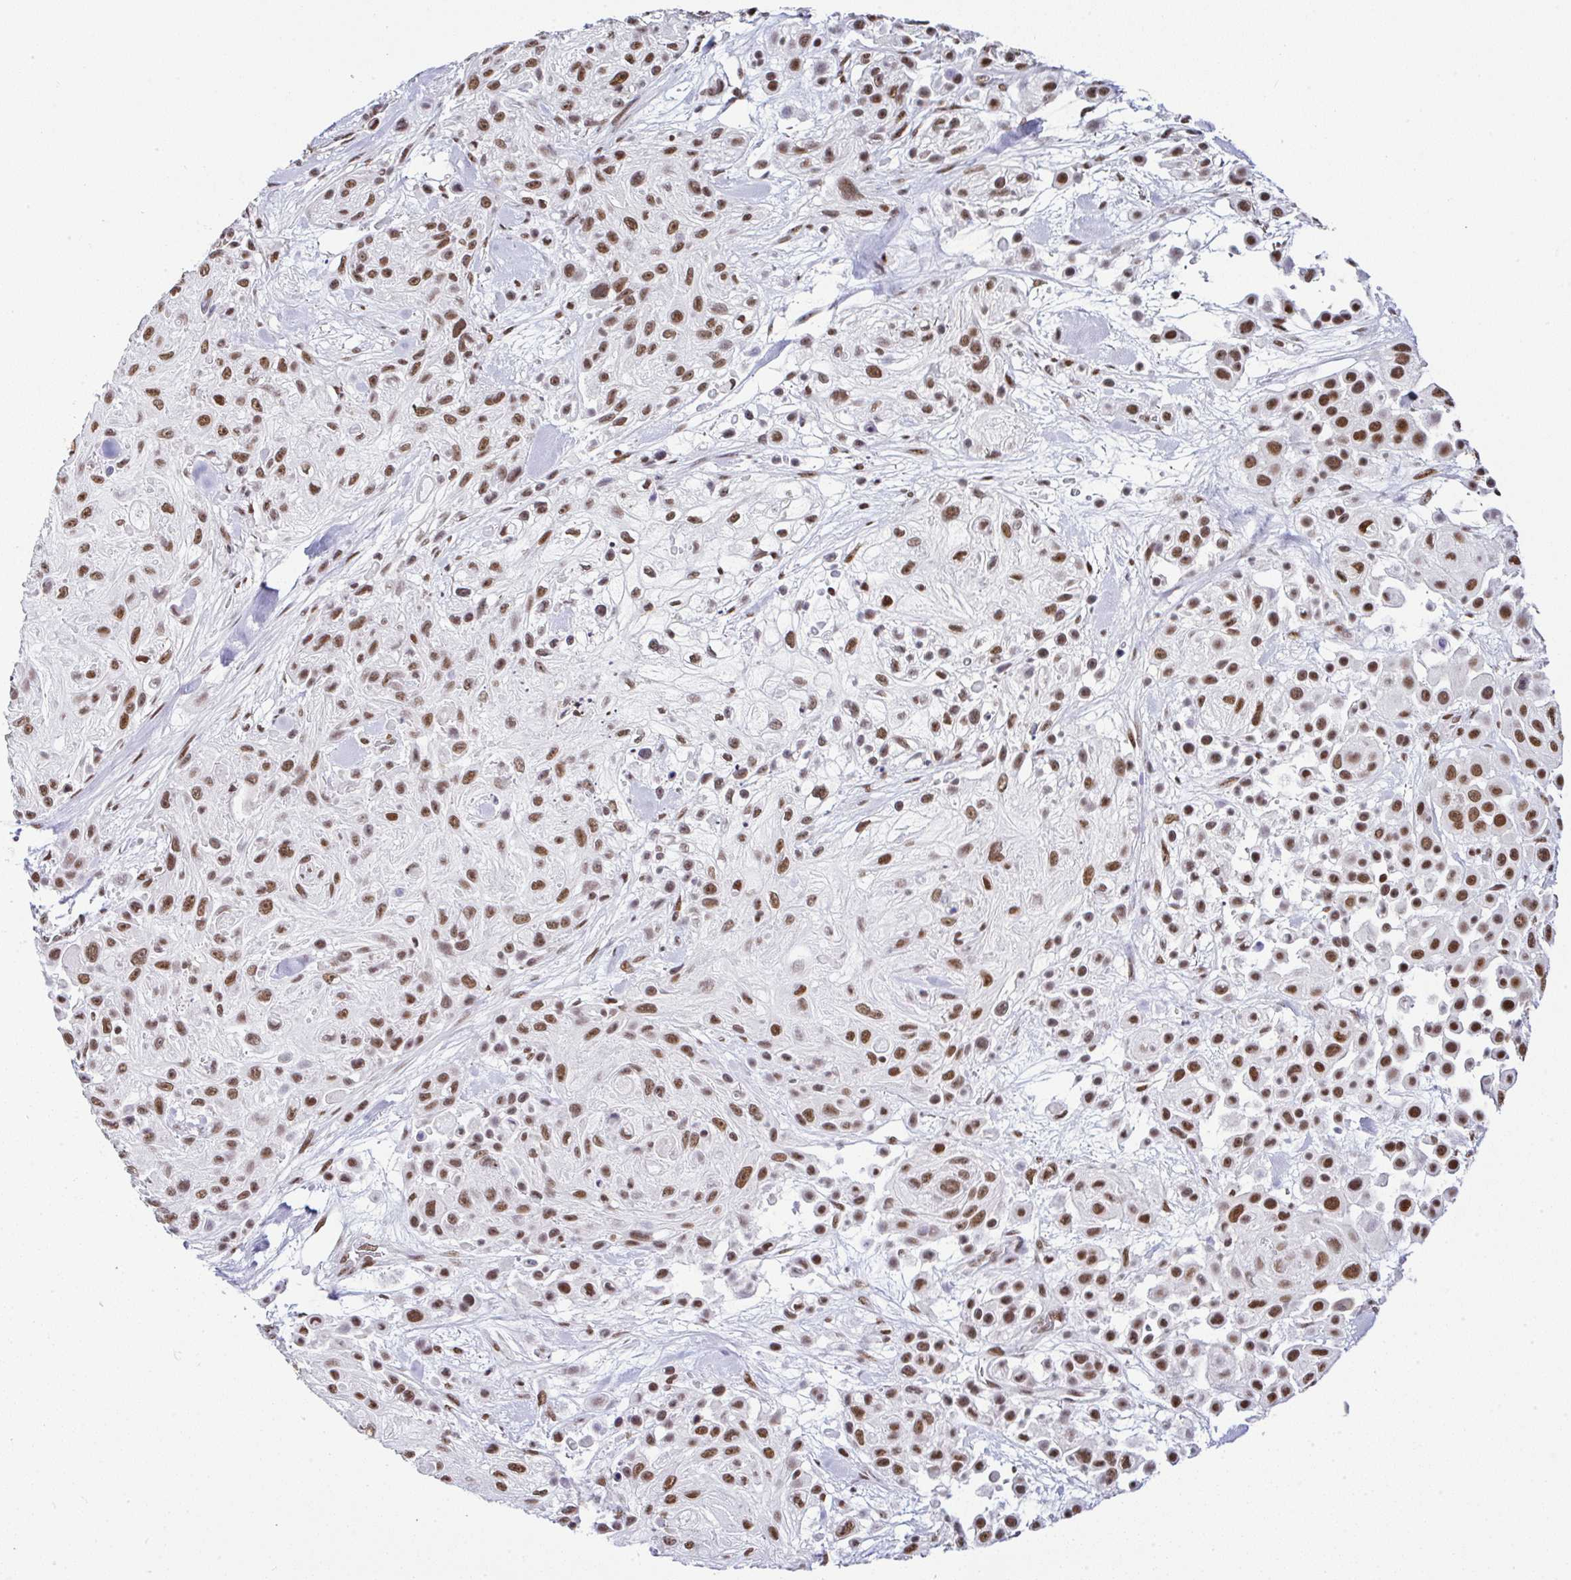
{"staining": {"intensity": "moderate", "quantity": "25%-75%", "location": "nuclear"}, "tissue": "skin cancer", "cell_type": "Tumor cells", "image_type": "cancer", "snomed": [{"axis": "morphology", "description": "Squamous cell carcinoma, NOS"}, {"axis": "topography", "description": "Skin"}], "caption": "Protein staining by IHC reveals moderate nuclear staining in approximately 25%-75% of tumor cells in skin cancer.", "gene": "DR1", "patient": {"sex": "male", "age": 67}}